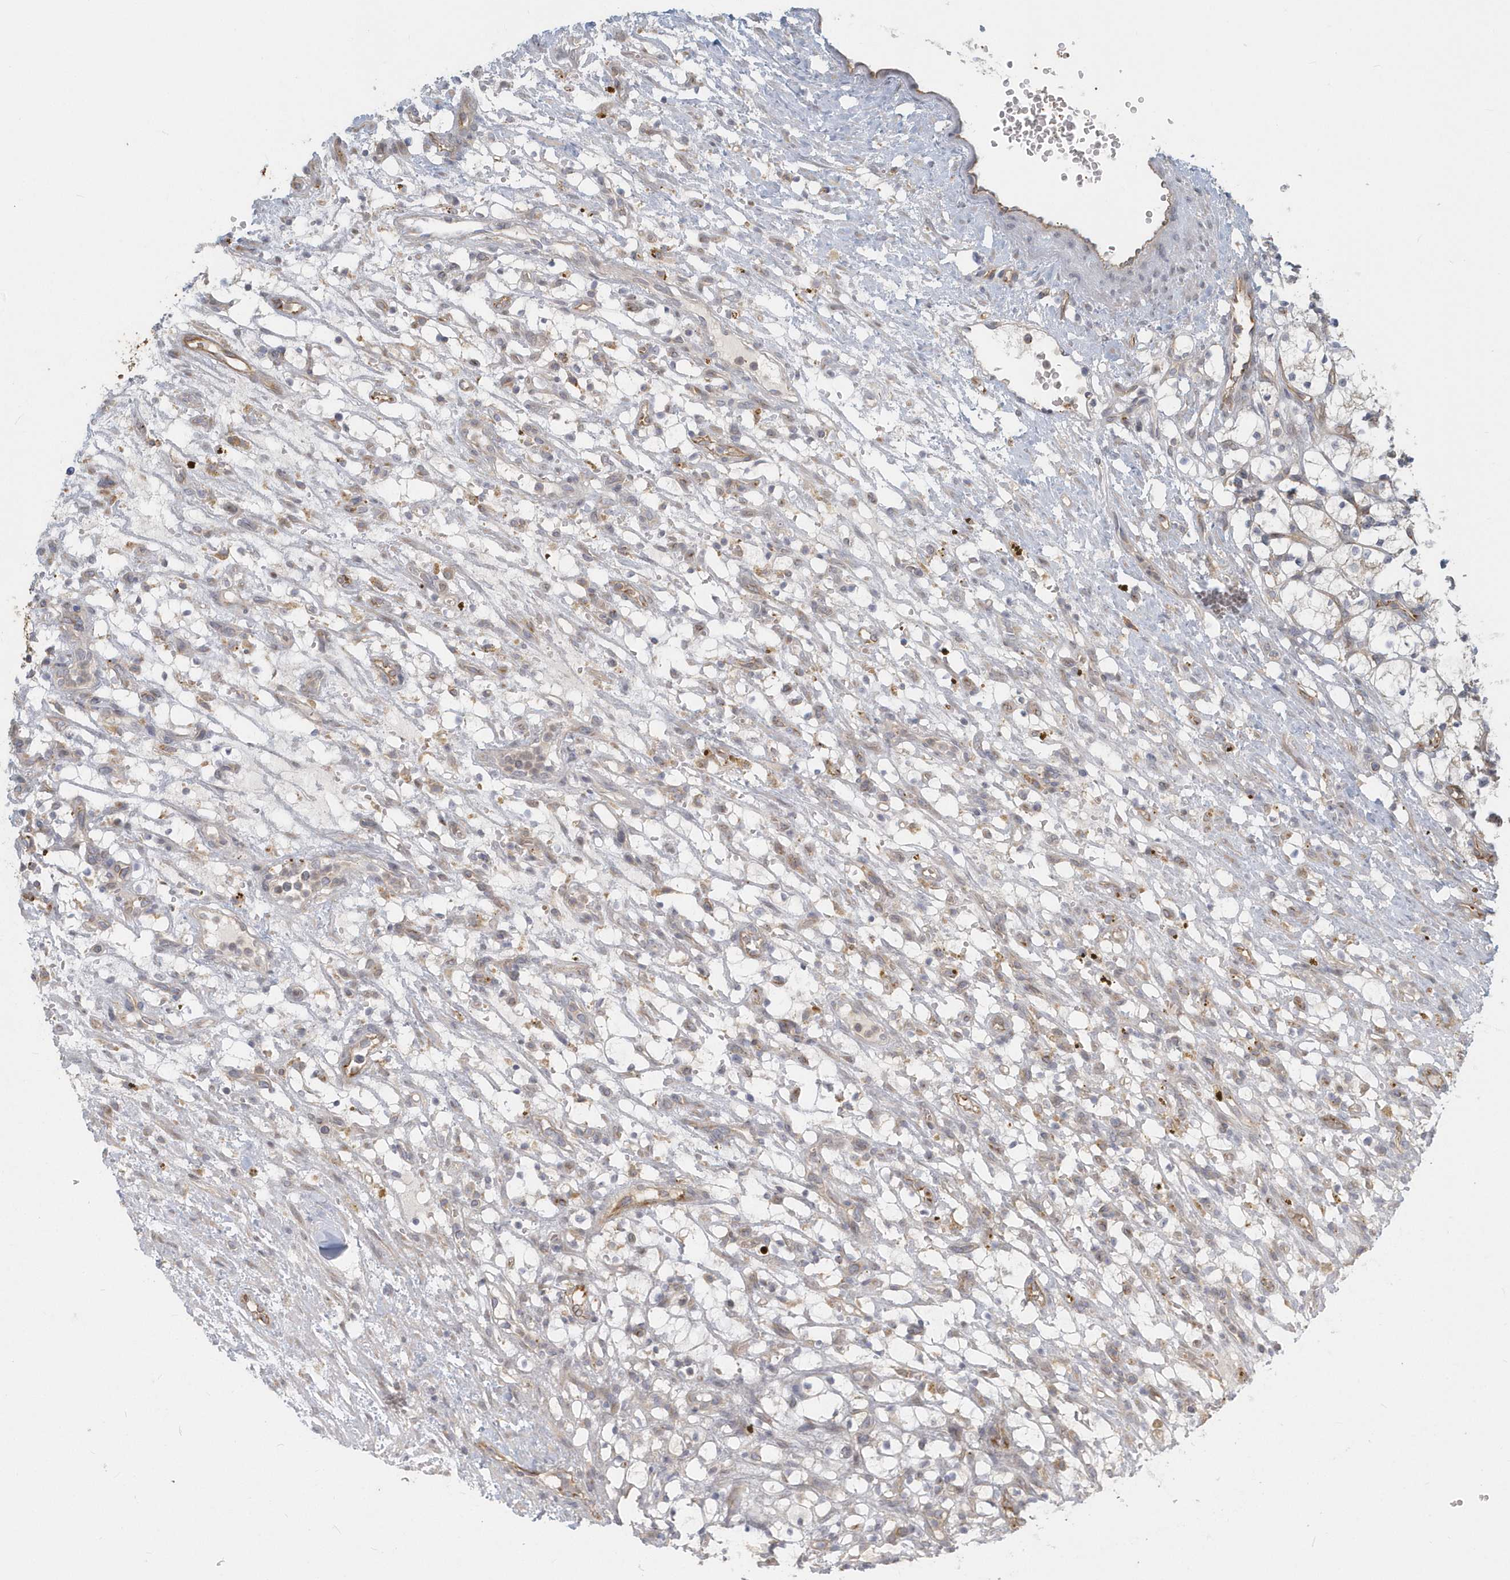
{"staining": {"intensity": "negative", "quantity": "none", "location": "none"}, "tissue": "renal cancer", "cell_type": "Tumor cells", "image_type": "cancer", "snomed": [{"axis": "morphology", "description": "Adenocarcinoma, NOS"}, {"axis": "topography", "description": "Kidney"}], "caption": "A photomicrograph of human adenocarcinoma (renal) is negative for staining in tumor cells.", "gene": "NAPB", "patient": {"sex": "female", "age": 69}}